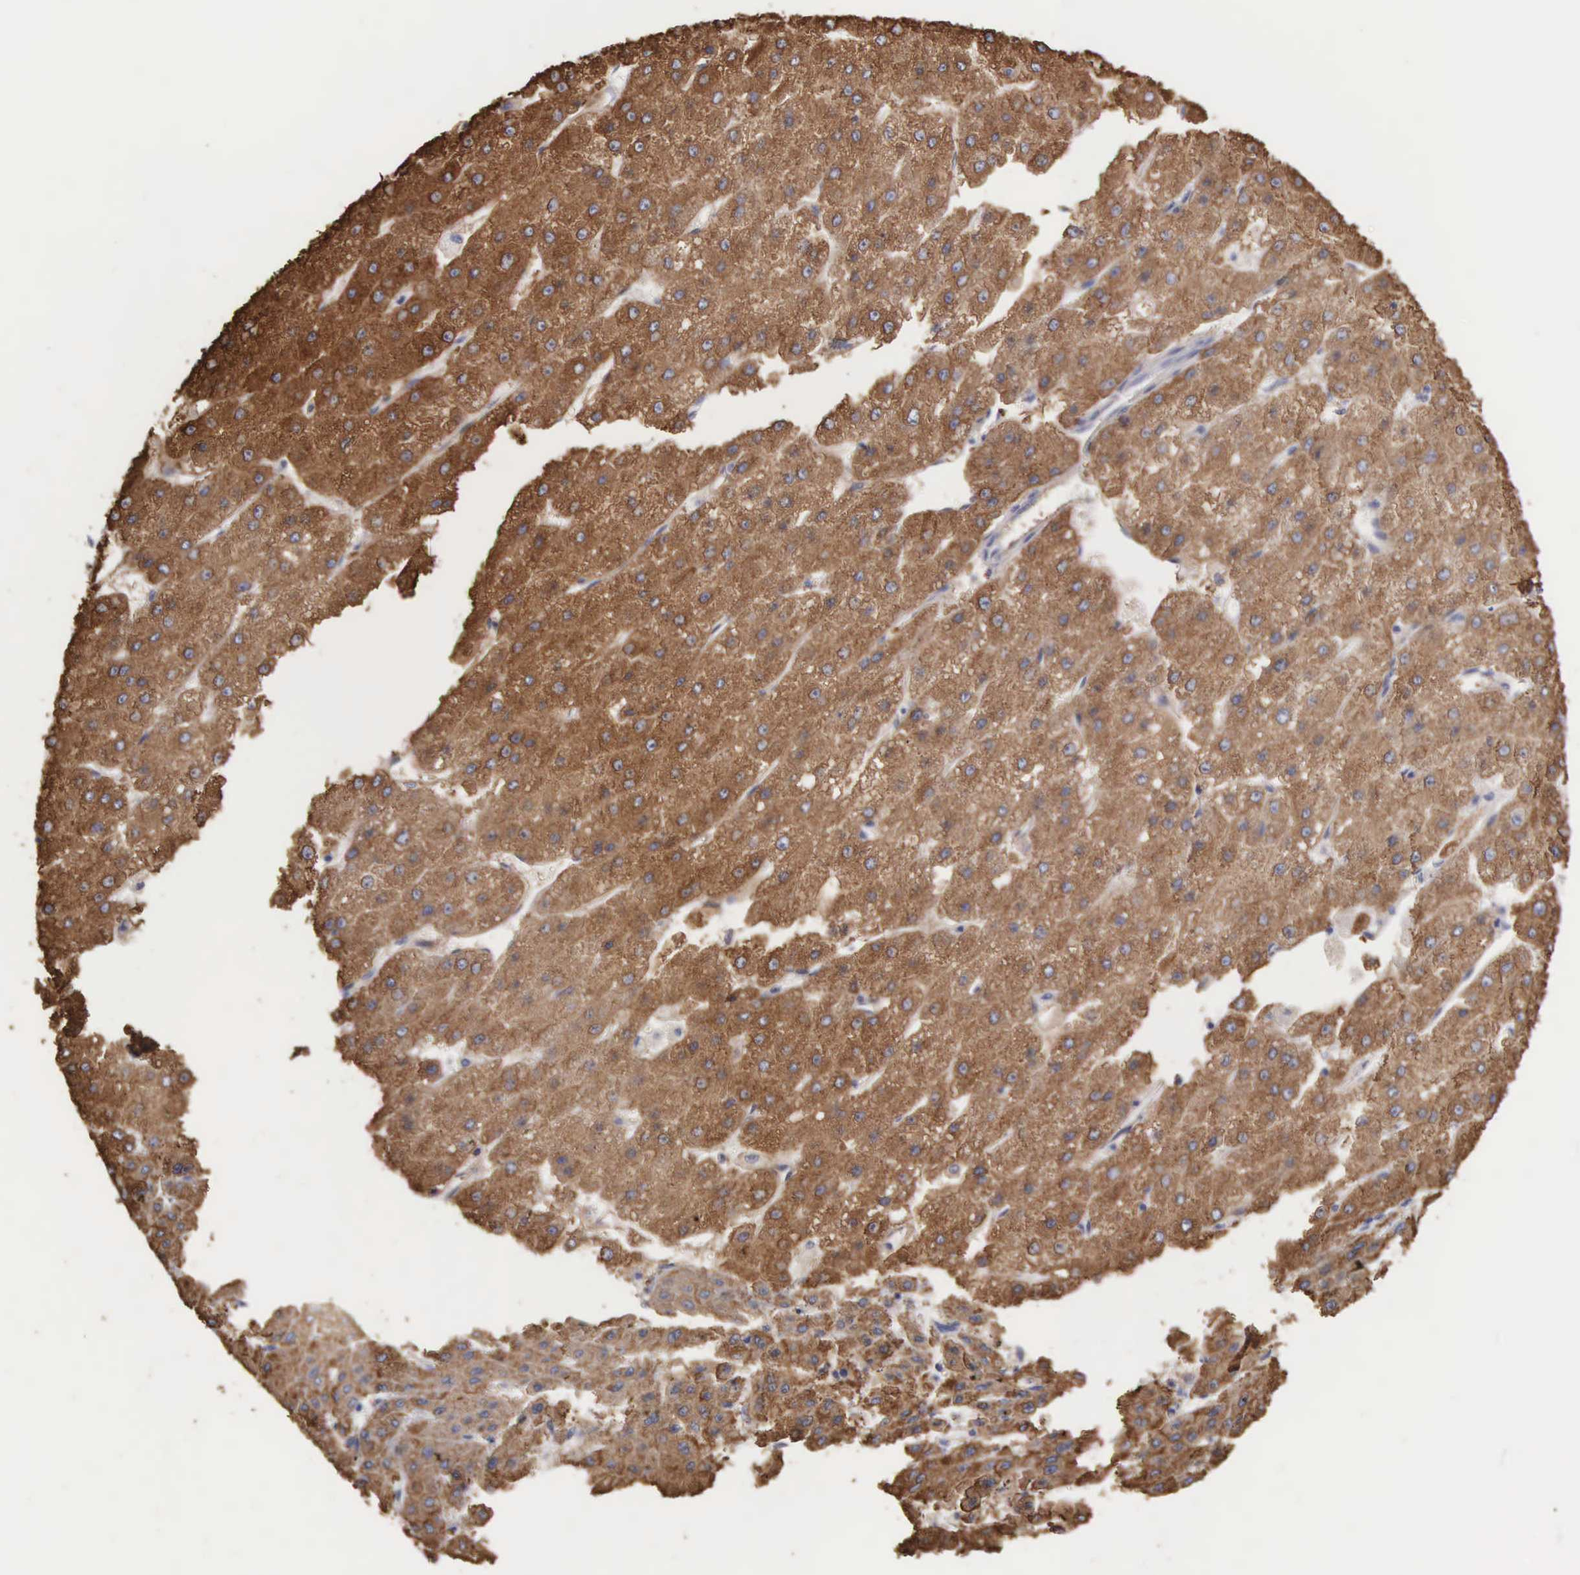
{"staining": {"intensity": "strong", "quantity": ">75%", "location": "cytoplasmic/membranous"}, "tissue": "liver cancer", "cell_type": "Tumor cells", "image_type": "cancer", "snomed": [{"axis": "morphology", "description": "Carcinoma, Hepatocellular, NOS"}, {"axis": "topography", "description": "Liver"}], "caption": "Human liver cancer (hepatocellular carcinoma) stained for a protein (brown) shows strong cytoplasmic/membranous positive staining in approximately >75% of tumor cells.", "gene": "LIN52", "patient": {"sex": "female", "age": 52}}